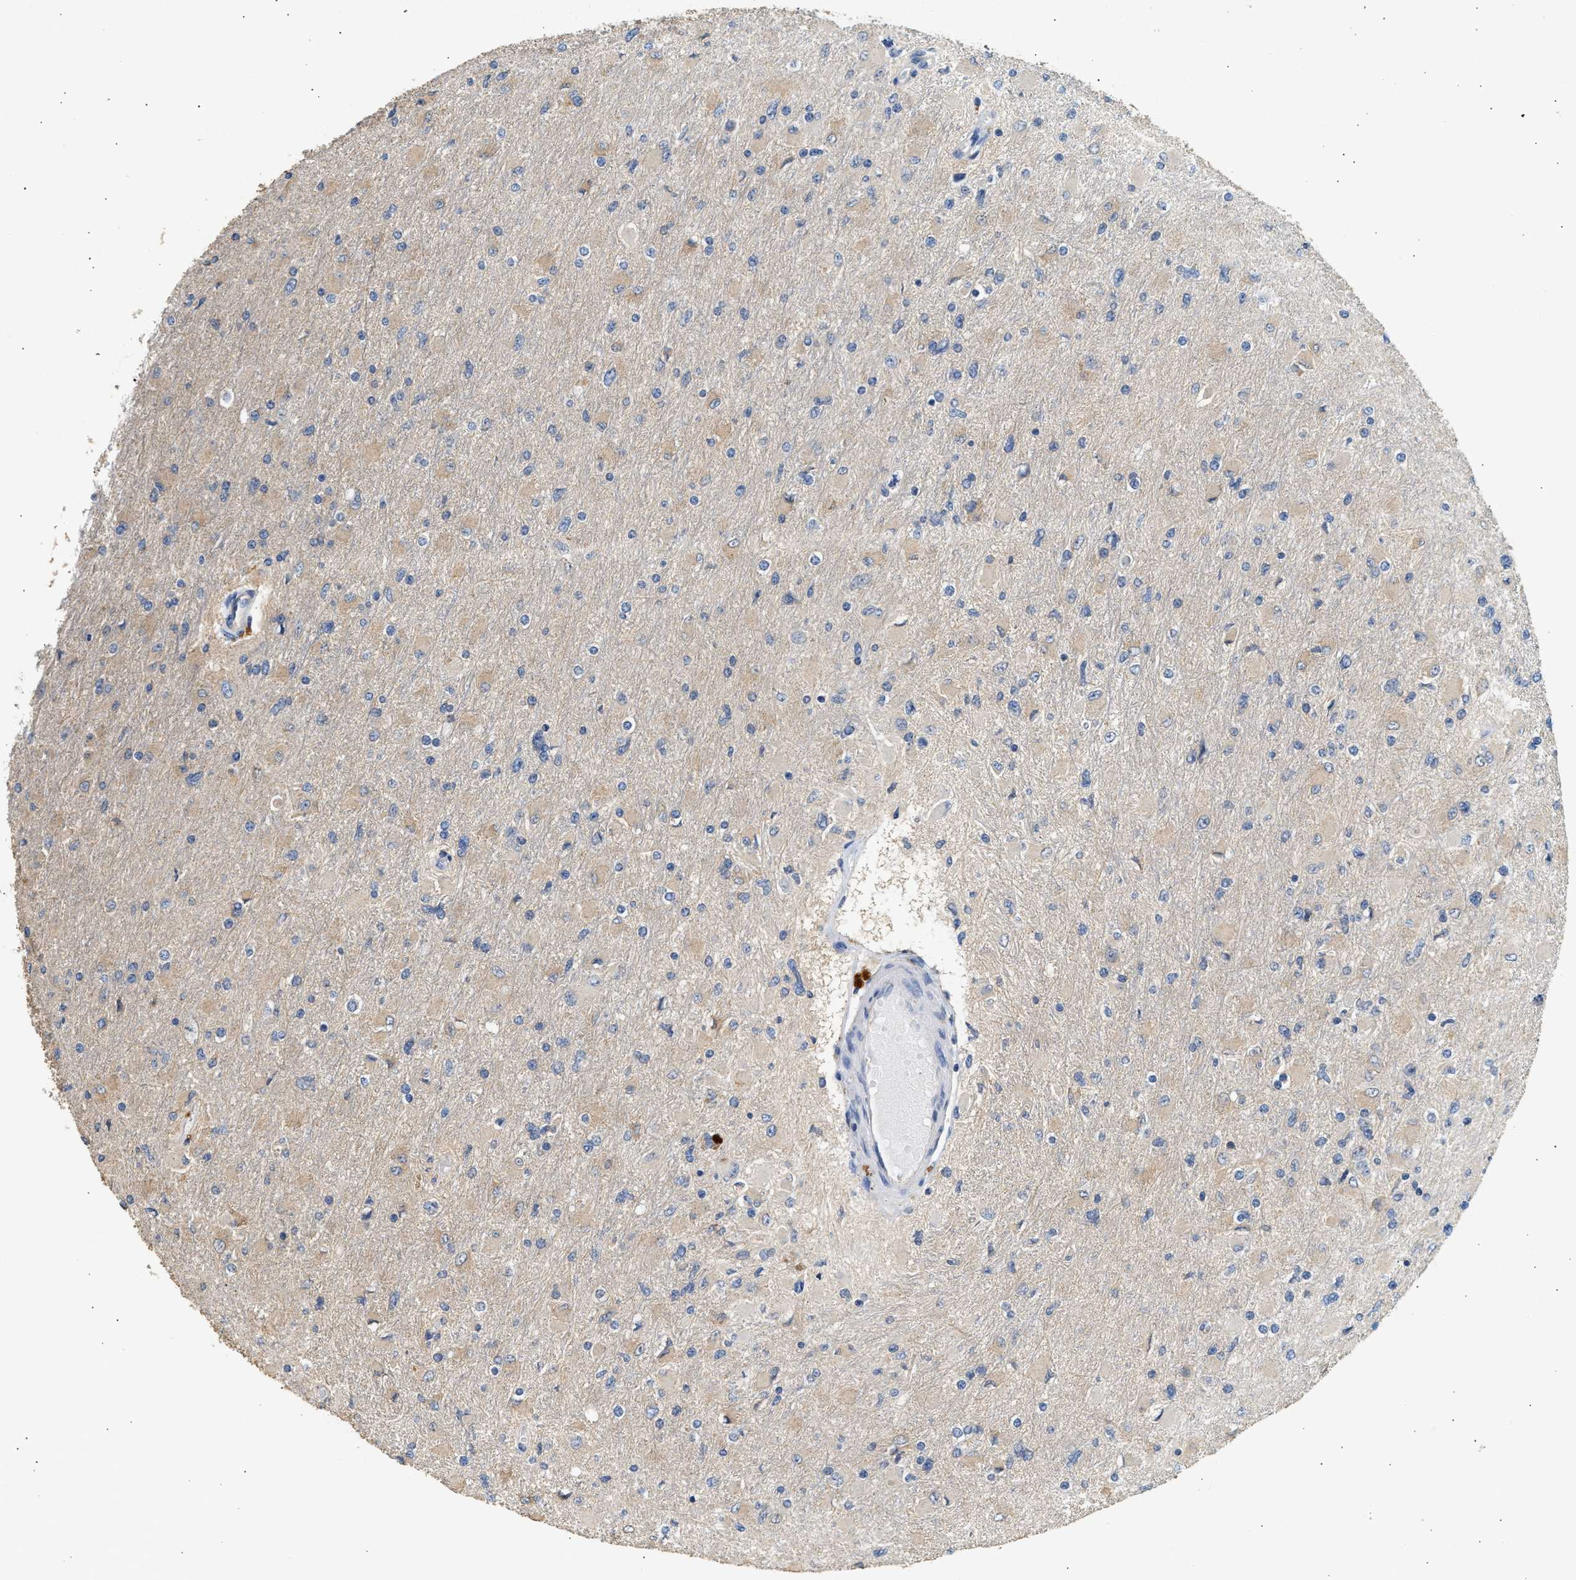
{"staining": {"intensity": "negative", "quantity": "none", "location": "none"}, "tissue": "glioma", "cell_type": "Tumor cells", "image_type": "cancer", "snomed": [{"axis": "morphology", "description": "Glioma, malignant, High grade"}, {"axis": "topography", "description": "Cerebral cortex"}], "caption": "Tumor cells show no significant protein expression in high-grade glioma (malignant). (DAB (3,3'-diaminobenzidine) immunohistochemistry (IHC) with hematoxylin counter stain).", "gene": "WDR31", "patient": {"sex": "female", "age": 36}}